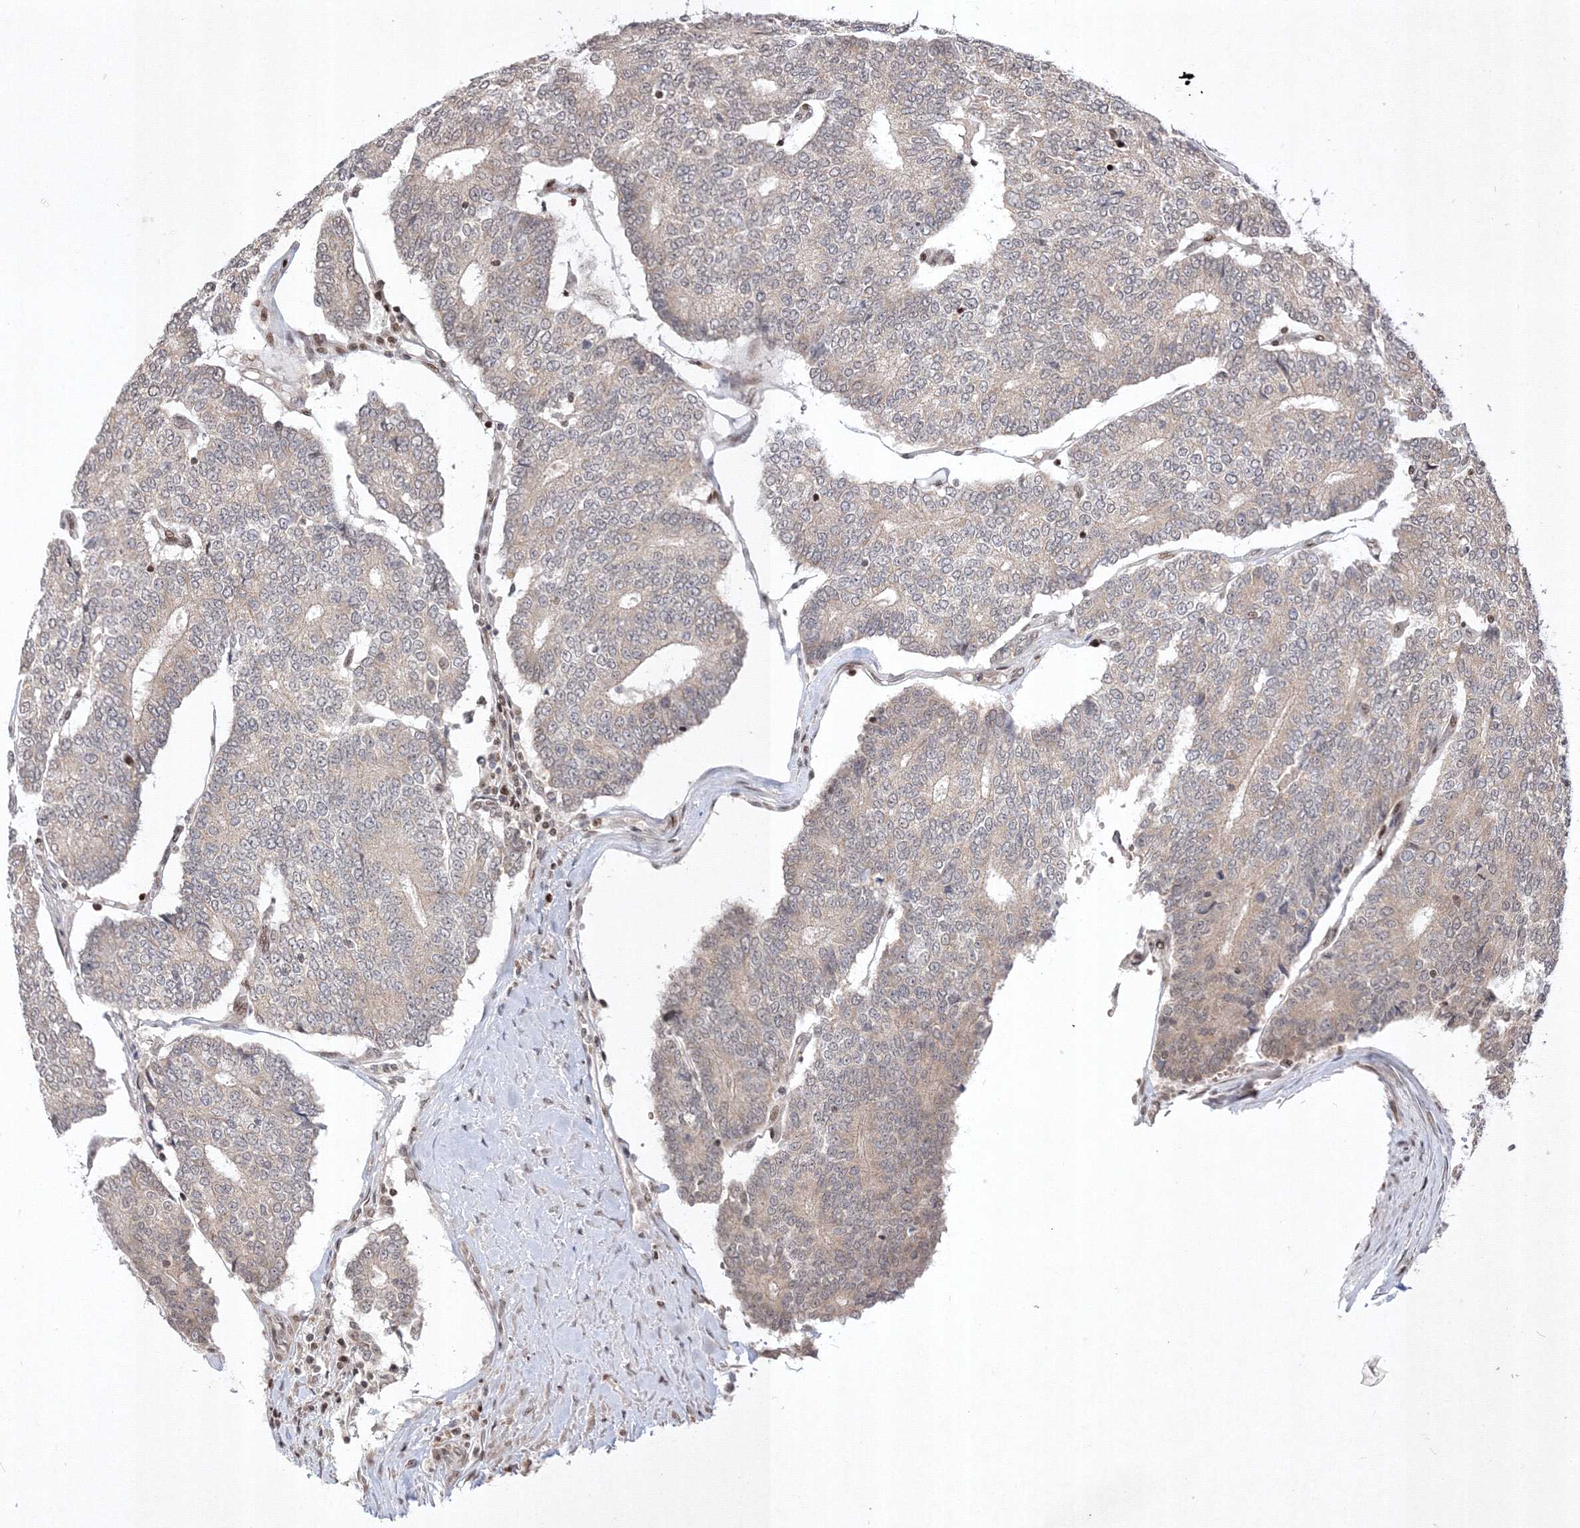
{"staining": {"intensity": "negative", "quantity": "none", "location": "none"}, "tissue": "prostate cancer", "cell_type": "Tumor cells", "image_type": "cancer", "snomed": [{"axis": "morphology", "description": "Normal tissue, NOS"}, {"axis": "morphology", "description": "Adenocarcinoma, High grade"}, {"axis": "topography", "description": "Prostate"}, {"axis": "topography", "description": "Seminal veicle"}], "caption": "High-grade adenocarcinoma (prostate) stained for a protein using immunohistochemistry exhibits no staining tumor cells.", "gene": "TAB1", "patient": {"sex": "male", "age": 55}}